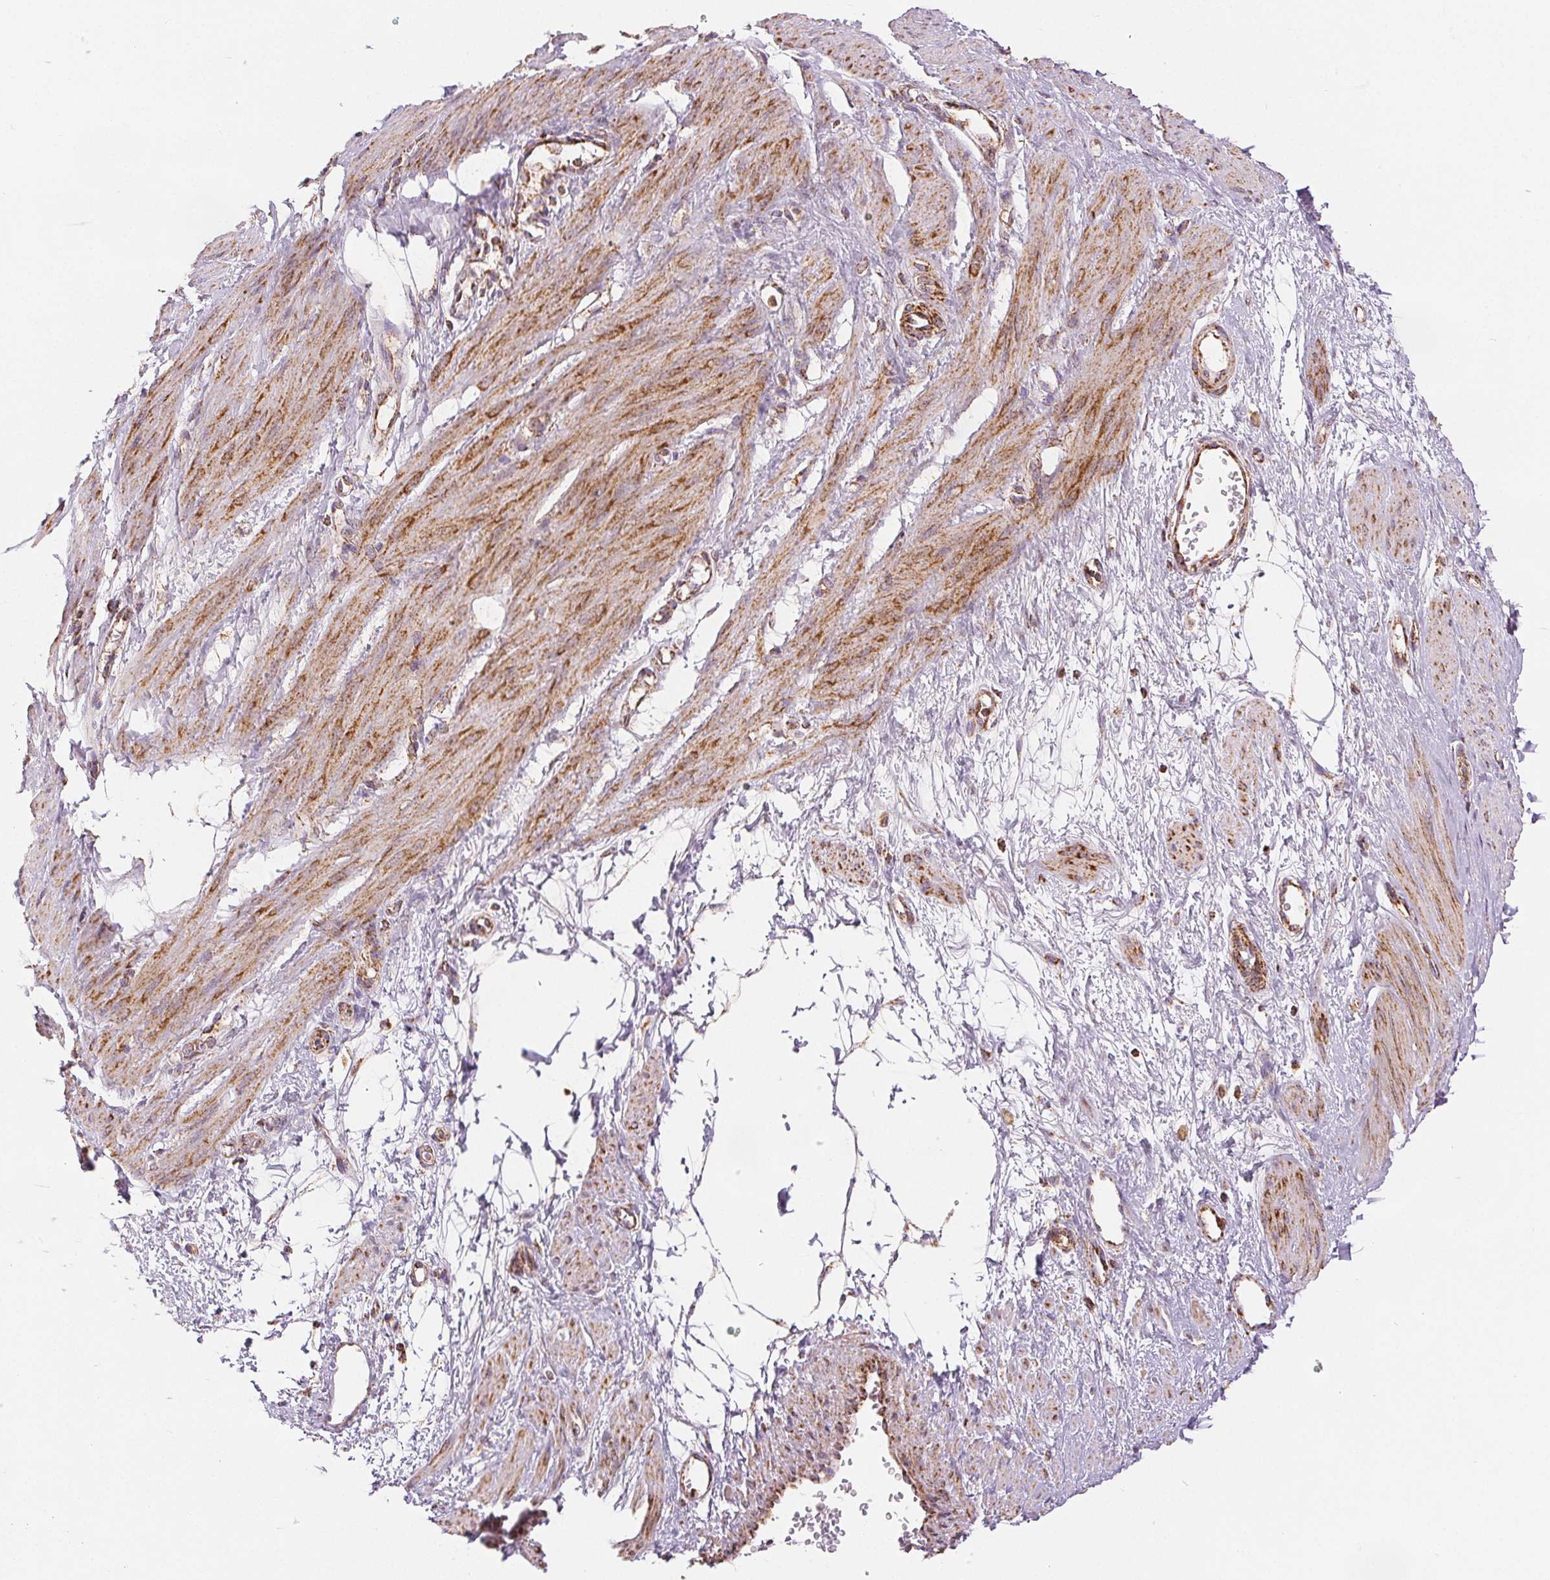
{"staining": {"intensity": "moderate", "quantity": ">75%", "location": "cytoplasmic/membranous"}, "tissue": "smooth muscle", "cell_type": "Smooth muscle cells", "image_type": "normal", "snomed": [{"axis": "morphology", "description": "Normal tissue, NOS"}, {"axis": "topography", "description": "Smooth muscle"}, {"axis": "topography", "description": "Uterus"}], "caption": "High-power microscopy captured an immunohistochemistry (IHC) micrograph of unremarkable smooth muscle, revealing moderate cytoplasmic/membranous staining in approximately >75% of smooth muscle cells. The staining was performed using DAB, with brown indicating positive protein expression. Nuclei are stained blue with hematoxylin.", "gene": "SDHB", "patient": {"sex": "female", "age": 39}}